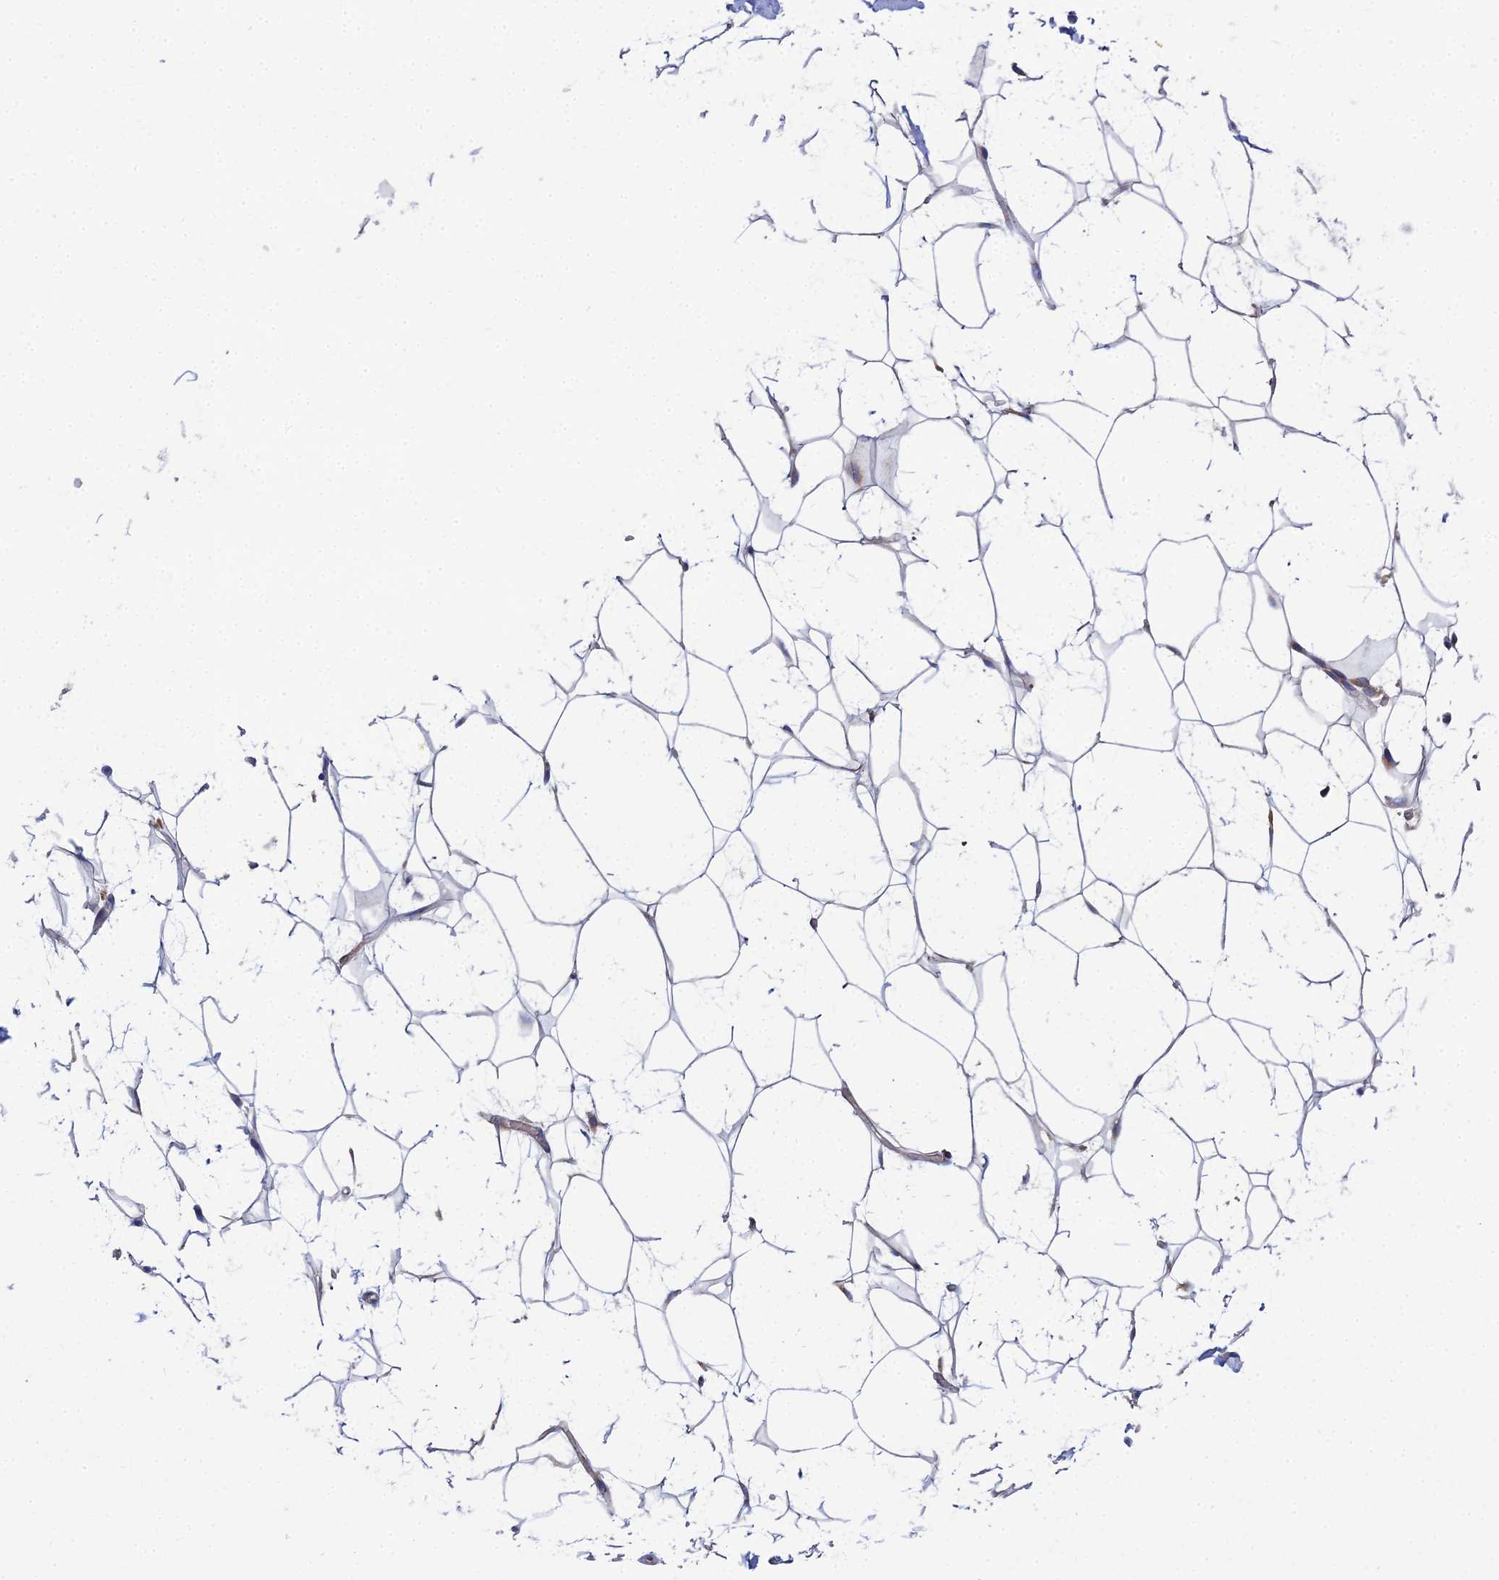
{"staining": {"intensity": "moderate", "quantity": "25%-75%", "location": "nuclear"}, "tissue": "adipose tissue", "cell_type": "Adipocytes", "image_type": "normal", "snomed": [{"axis": "morphology", "description": "Normal tissue, NOS"}, {"axis": "topography", "description": "Breast"}], "caption": "Protein staining of unremarkable adipose tissue displays moderate nuclear expression in about 25%-75% of adipocytes.", "gene": "CLCN3", "patient": {"sex": "female", "age": 26}}